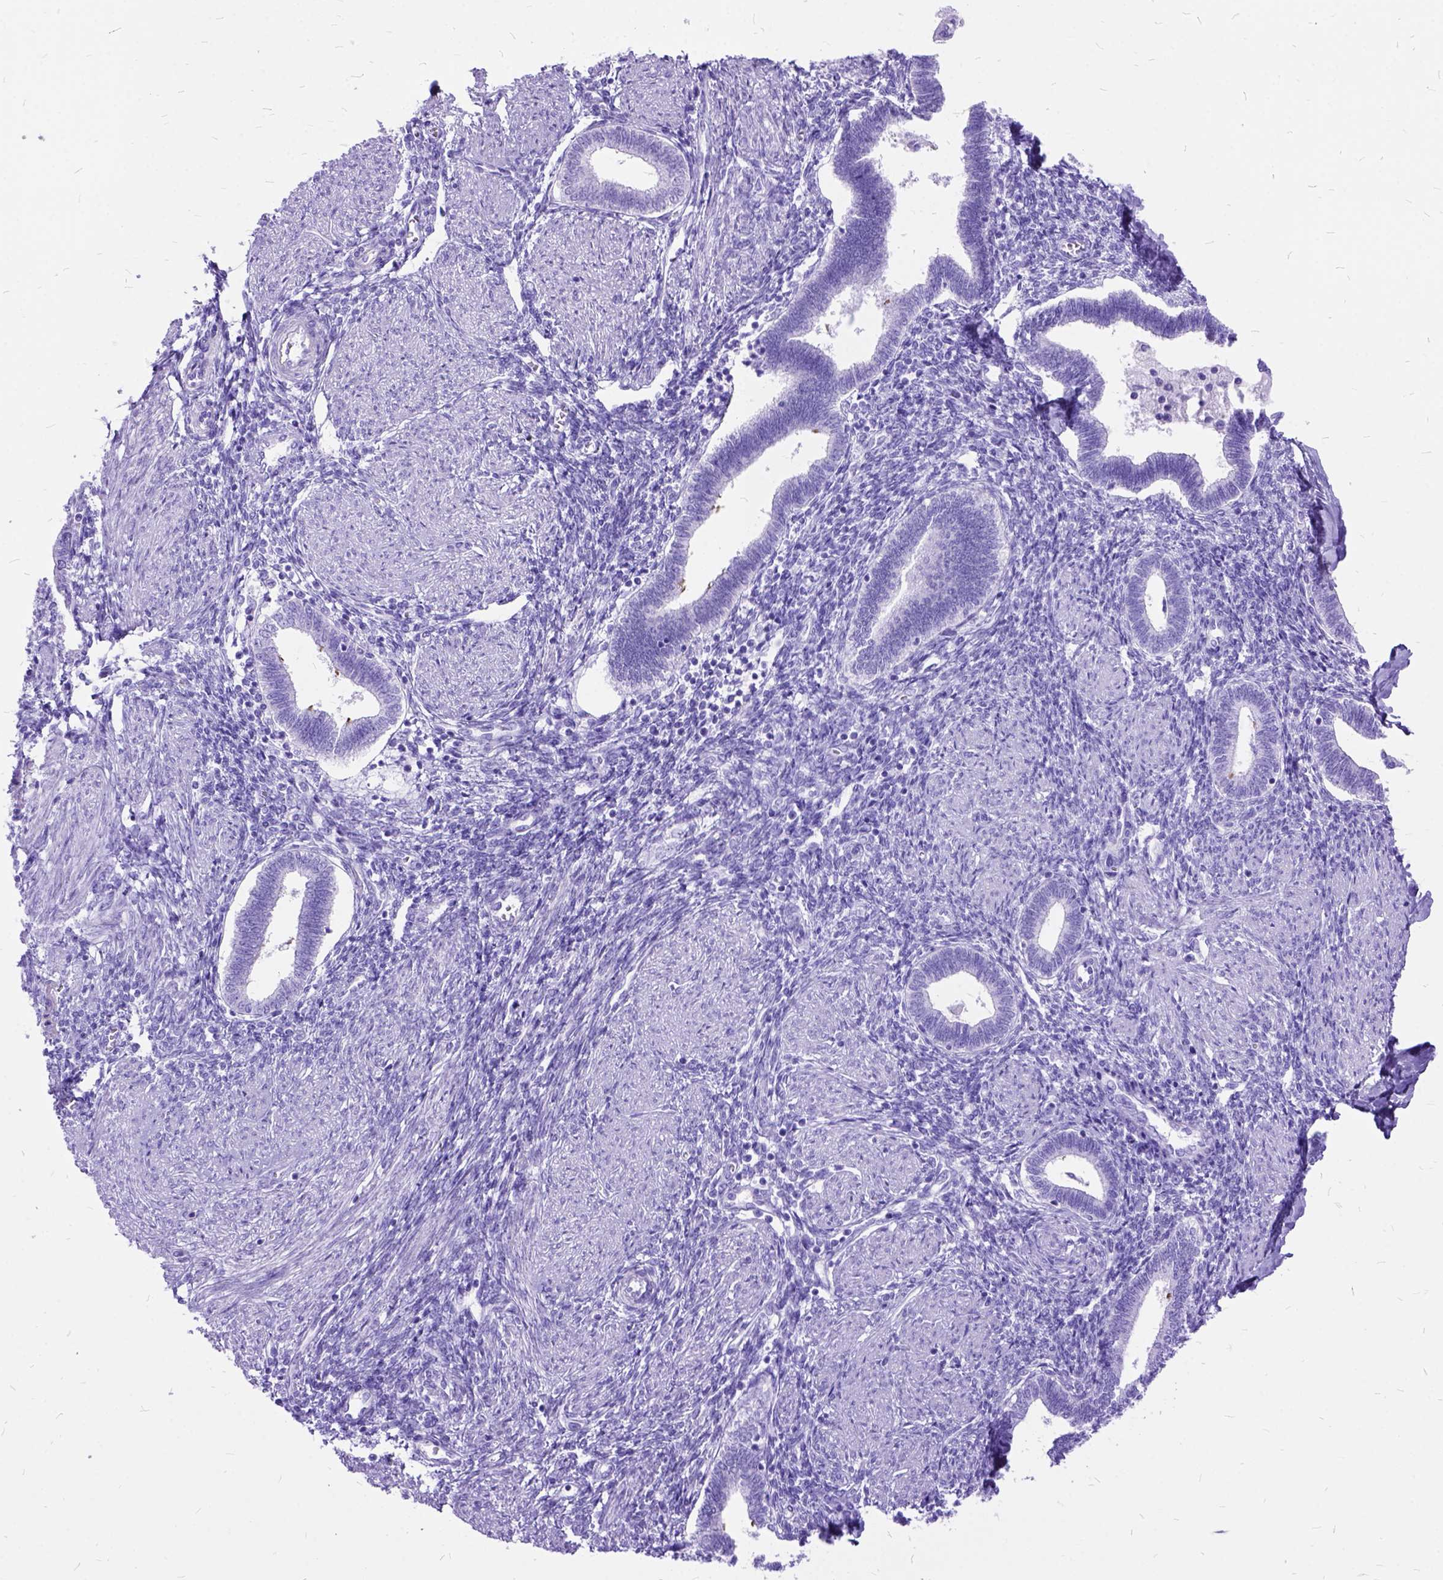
{"staining": {"intensity": "negative", "quantity": "none", "location": "none"}, "tissue": "endometrium", "cell_type": "Cells in endometrial stroma", "image_type": "normal", "snomed": [{"axis": "morphology", "description": "Normal tissue, NOS"}, {"axis": "topography", "description": "Endometrium"}], "caption": "High magnification brightfield microscopy of benign endometrium stained with DAB (brown) and counterstained with hematoxylin (blue): cells in endometrial stroma show no significant staining.", "gene": "DNAH2", "patient": {"sex": "female", "age": 42}}